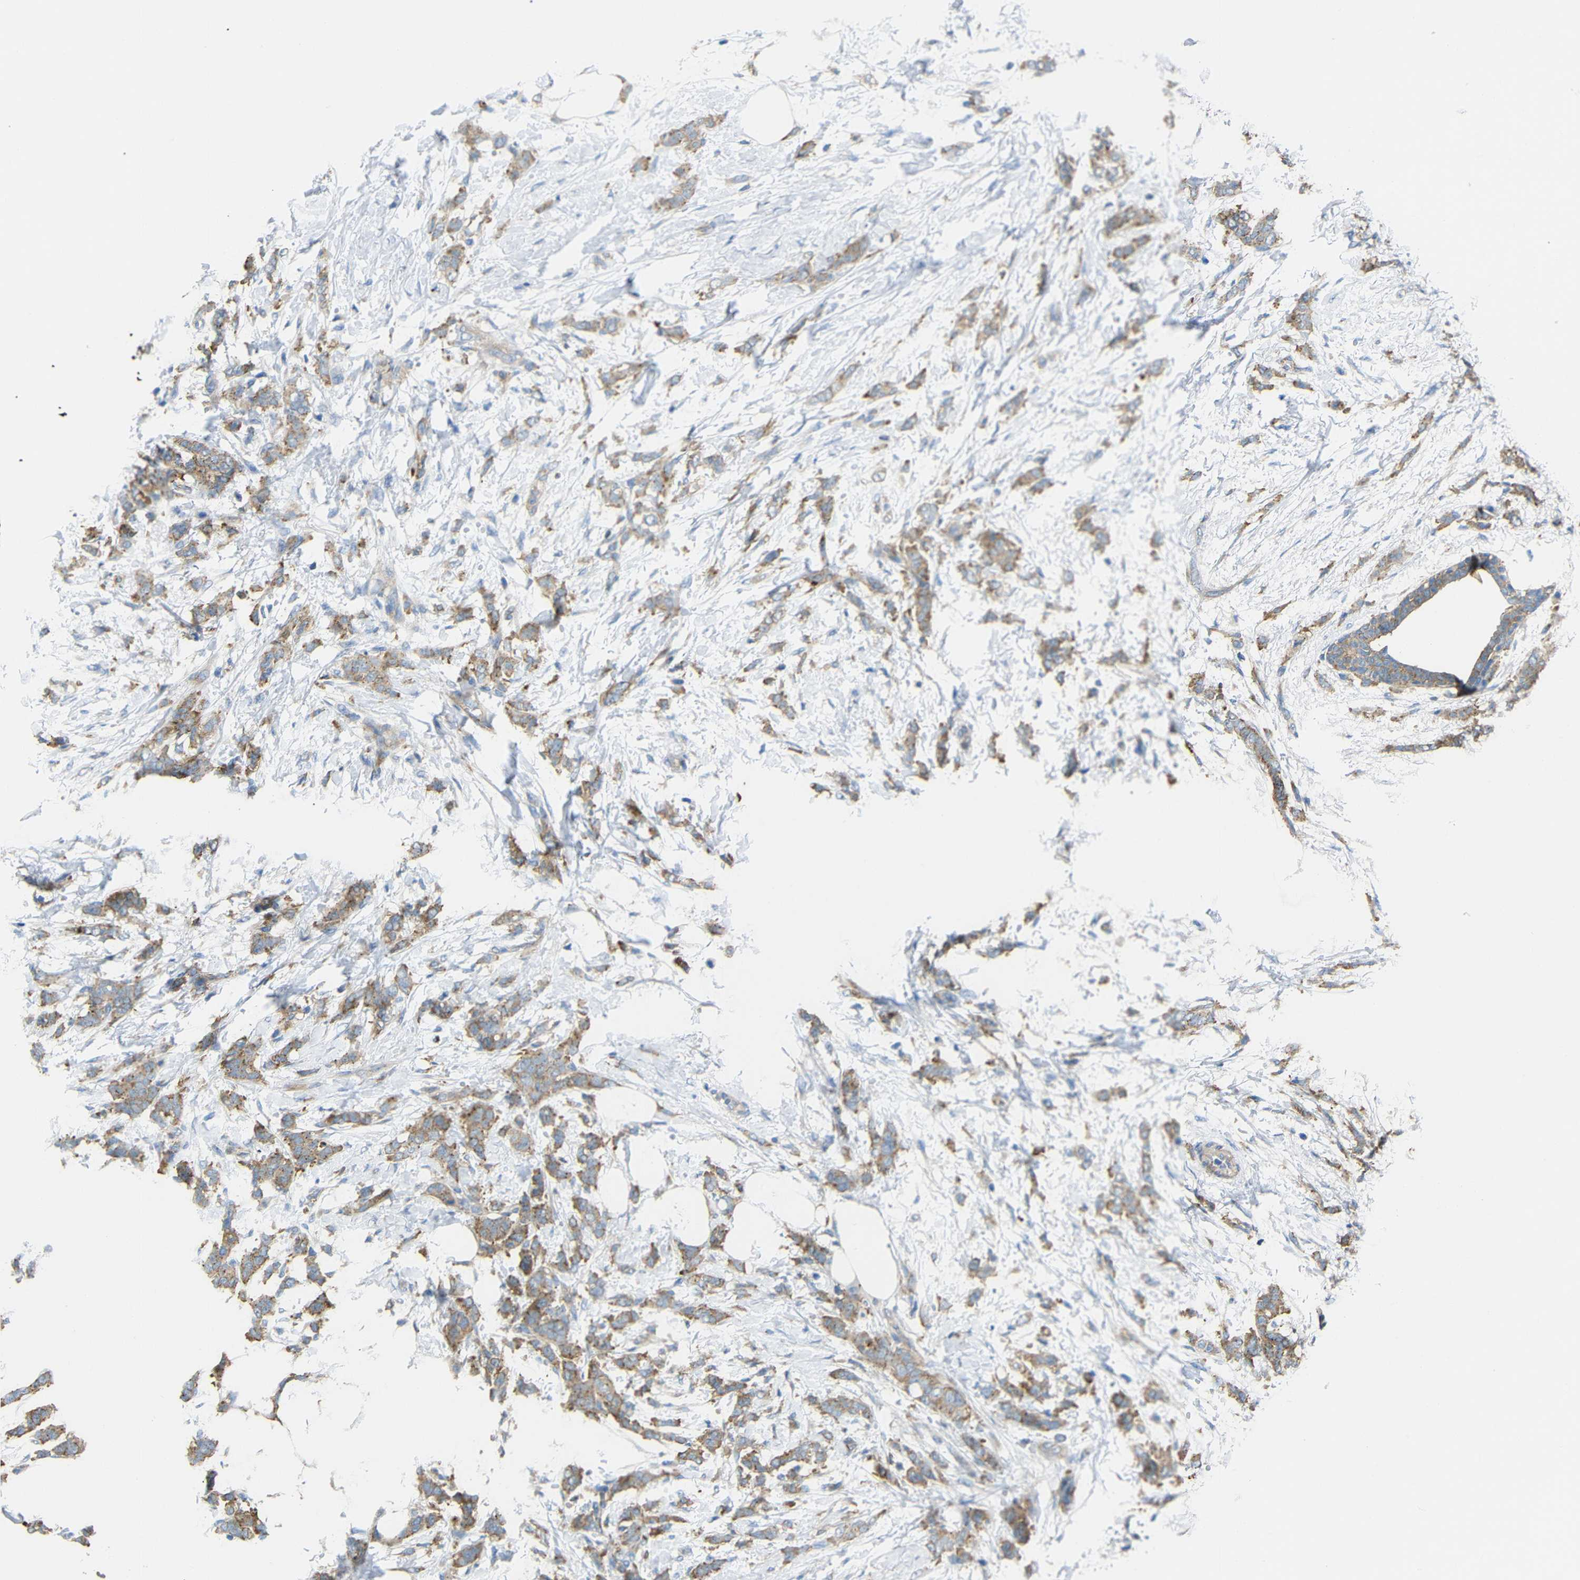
{"staining": {"intensity": "moderate", "quantity": ">75%", "location": "cytoplasmic/membranous"}, "tissue": "breast cancer", "cell_type": "Tumor cells", "image_type": "cancer", "snomed": [{"axis": "morphology", "description": "Lobular carcinoma, in situ"}, {"axis": "morphology", "description": "Lobular carcinoma"}, {"axis": "topography", "description": "Breast"}], "caption": "A micrograph of breast cancer stained for a protein demonstrates moderate cytoplasmic/membranous brown staining in tumor cells.", "gene": "SYPL1", "patient": {"sex": "female", "age": 41}}